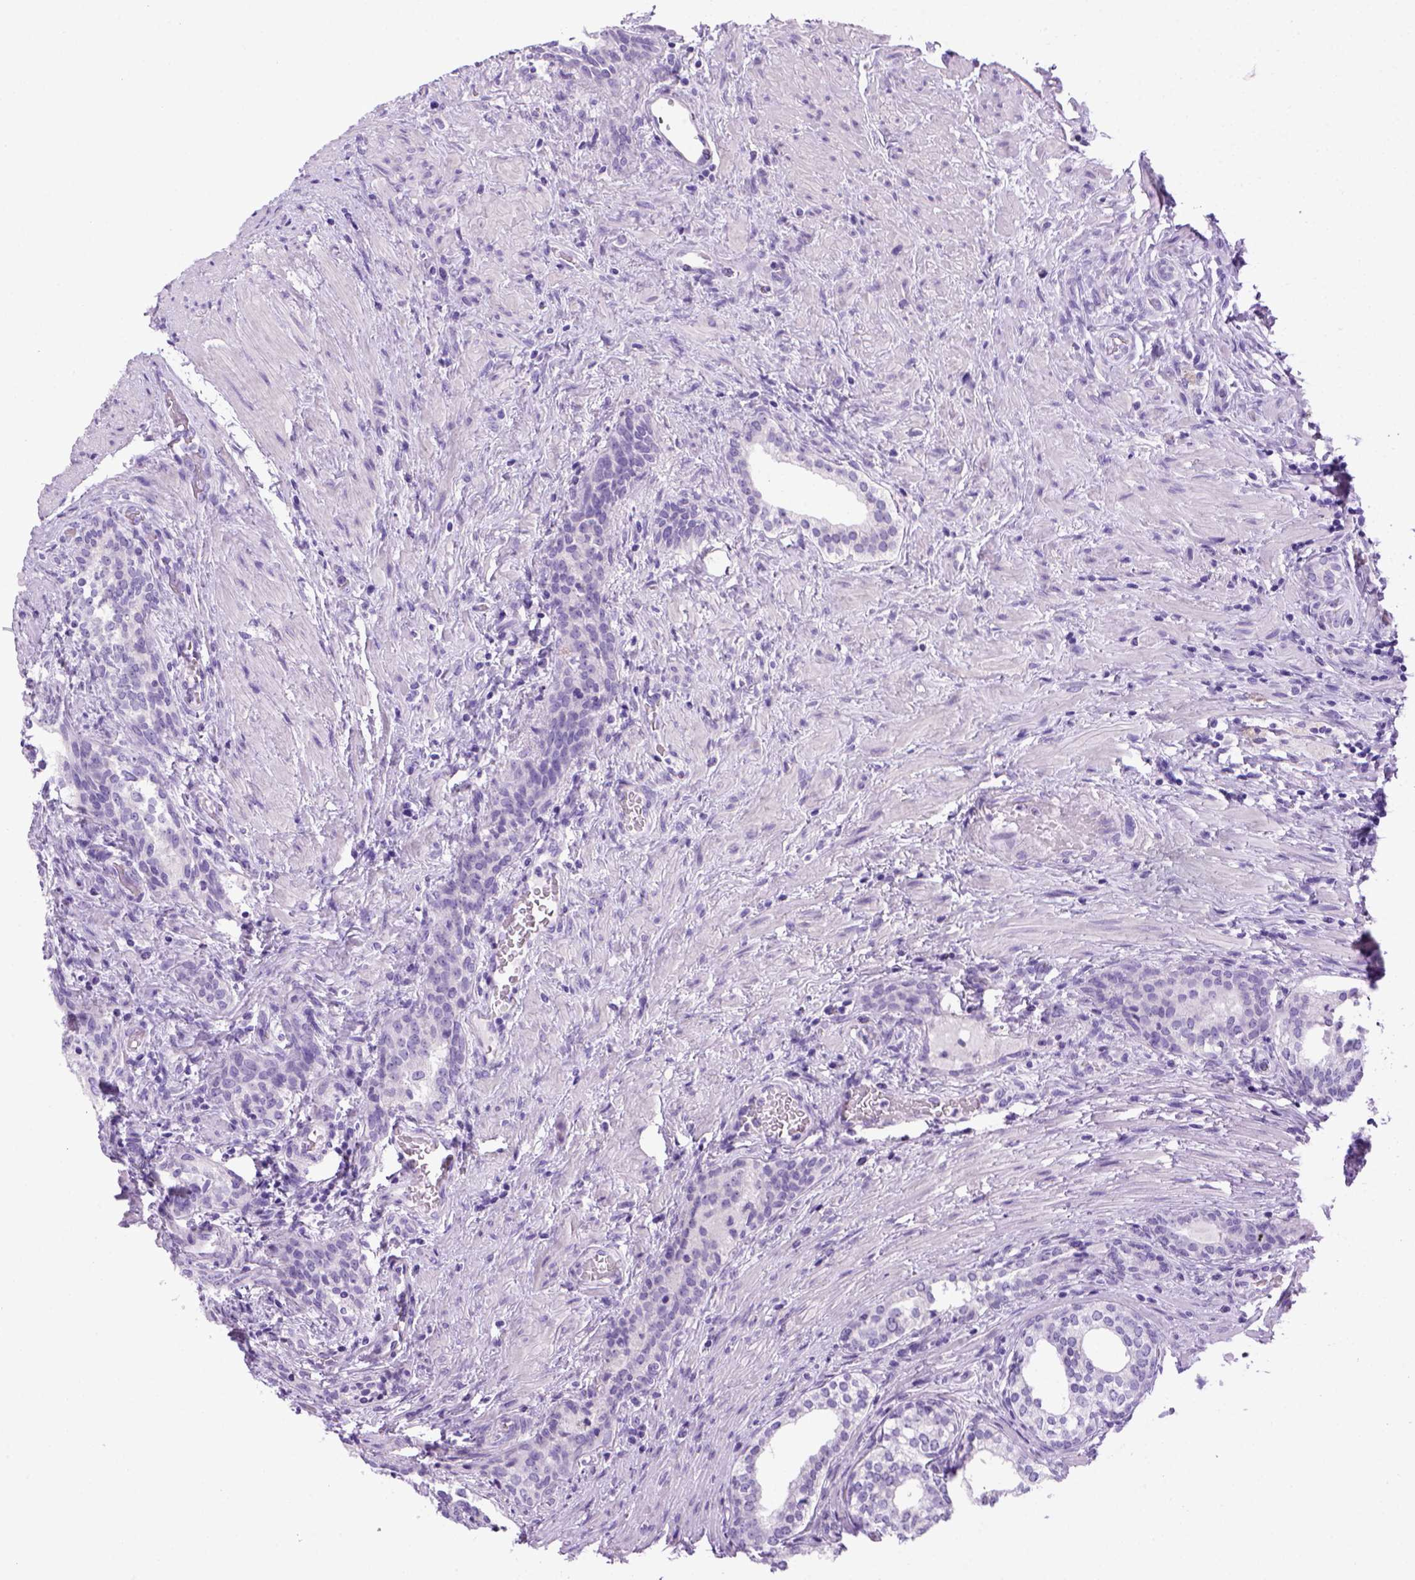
{"staining": {"intensity": "negative", "quantity": "none", "location": "none"}, "tissue": "prostate cancer", "cell_type": "Tumor cells", "image_type": "cancer", "snomed": [{"axis": "morphology", "description": "Adenocarcinoma, NOS"}, {"axis": "morphology", "description": "Adenocarcinoma, High grade"}, {"axis": "topography", "description": "Prostate"}], "caption": "Human adenocarcinoma (prostate) stained for a protein using IHC demonstrates no expression in tumor cells.", "gene": "SGCG", "patient": {"sex": "male", "age": 61}}